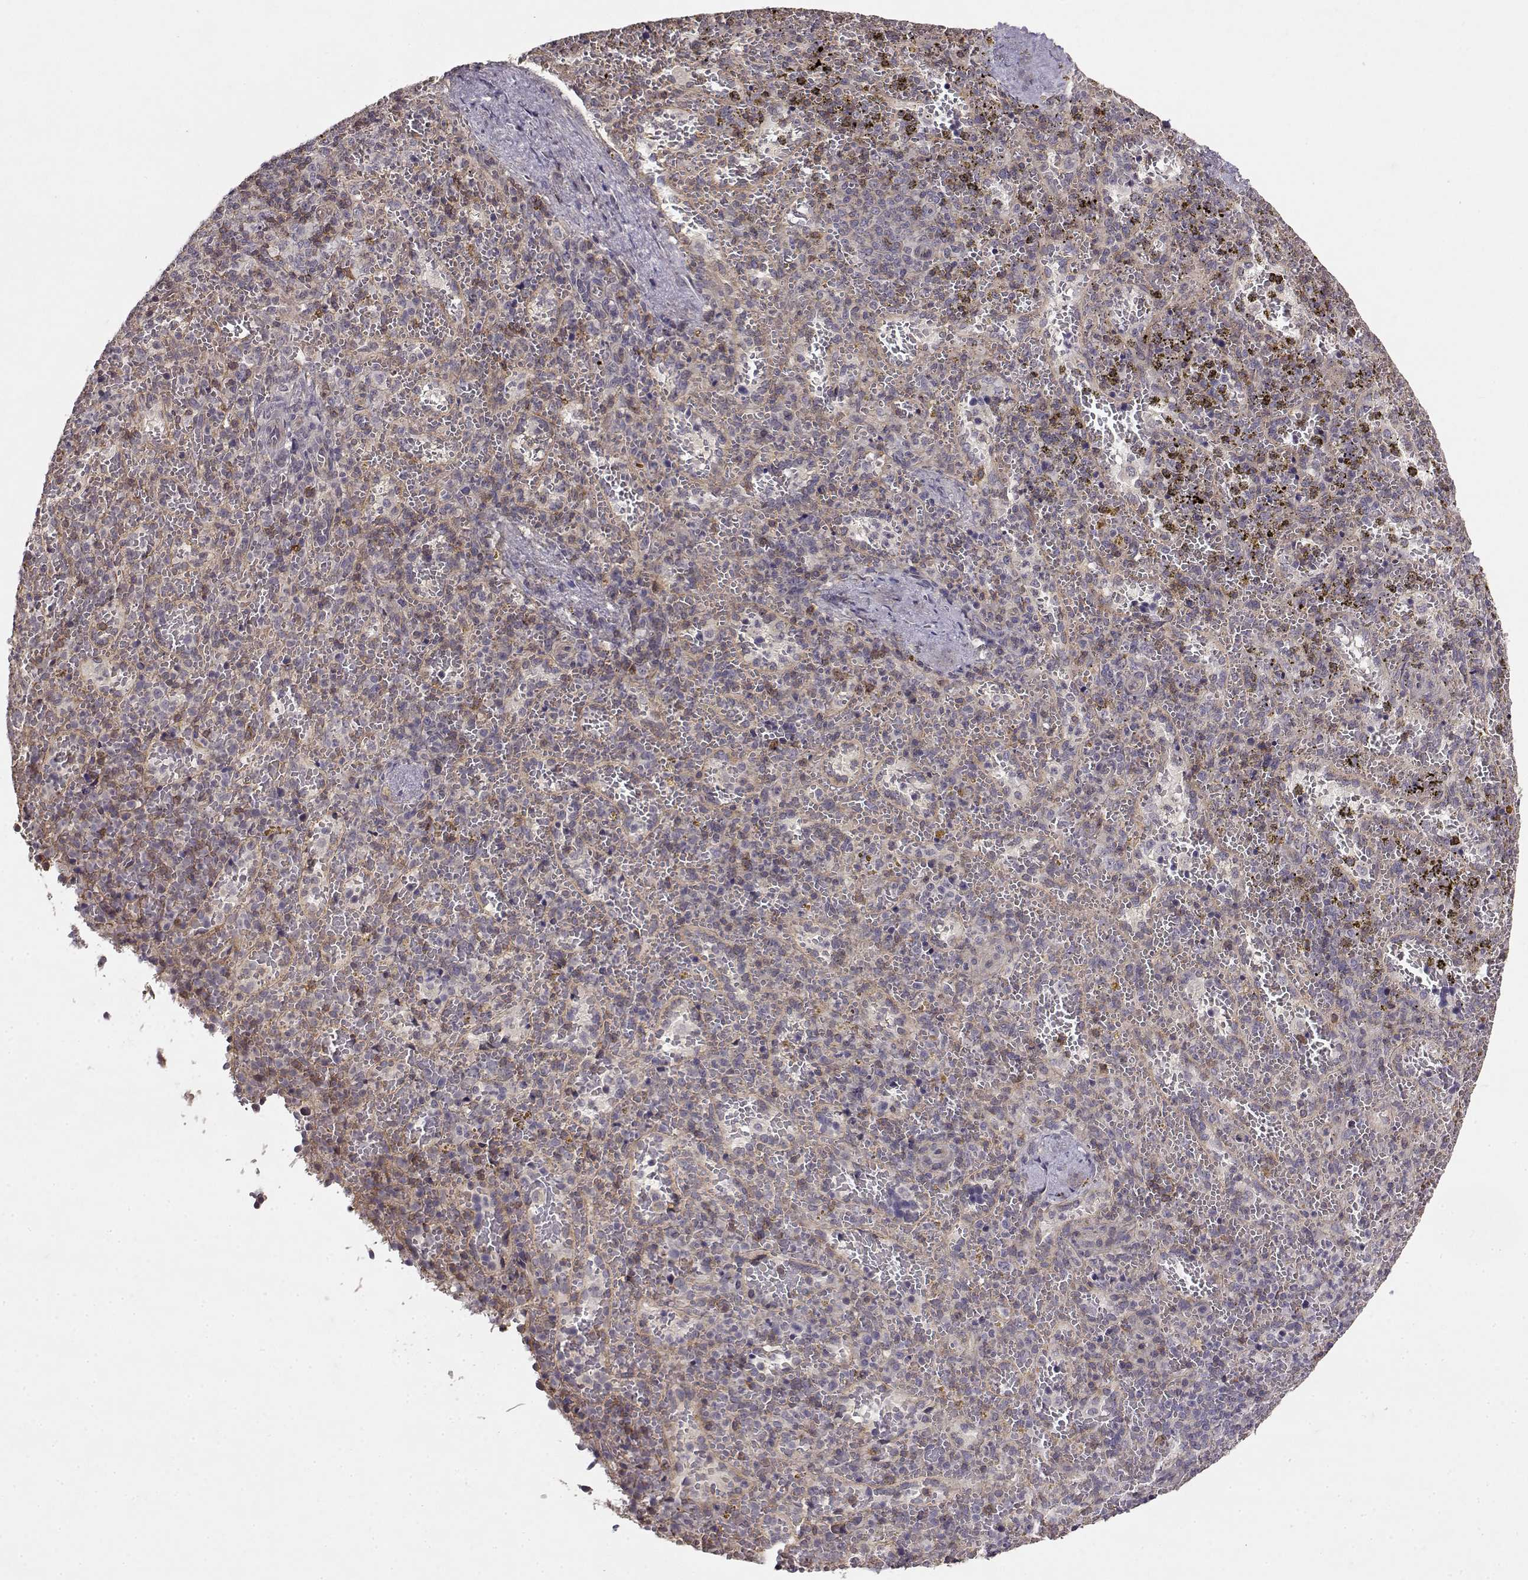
{"staining": {"intensity": "weak", "quantity": "<25%", "location": "cytoplasmic/membranous"}, "tissue": "spleen", "cell_type": "Cells in red pulp", "image_type": "normal", "snomed": [{"axis": "morphology", "description": "Normal tissue, NOS"}, {"axis": "topography", "description": "Spleen"}], "caption": "This is an IHC histopathology image of unremarkable human spleen. There is no expression in cells in red pulp.", "gene": "IFITM1", "patient": {"sex": "female", "age": 50}}